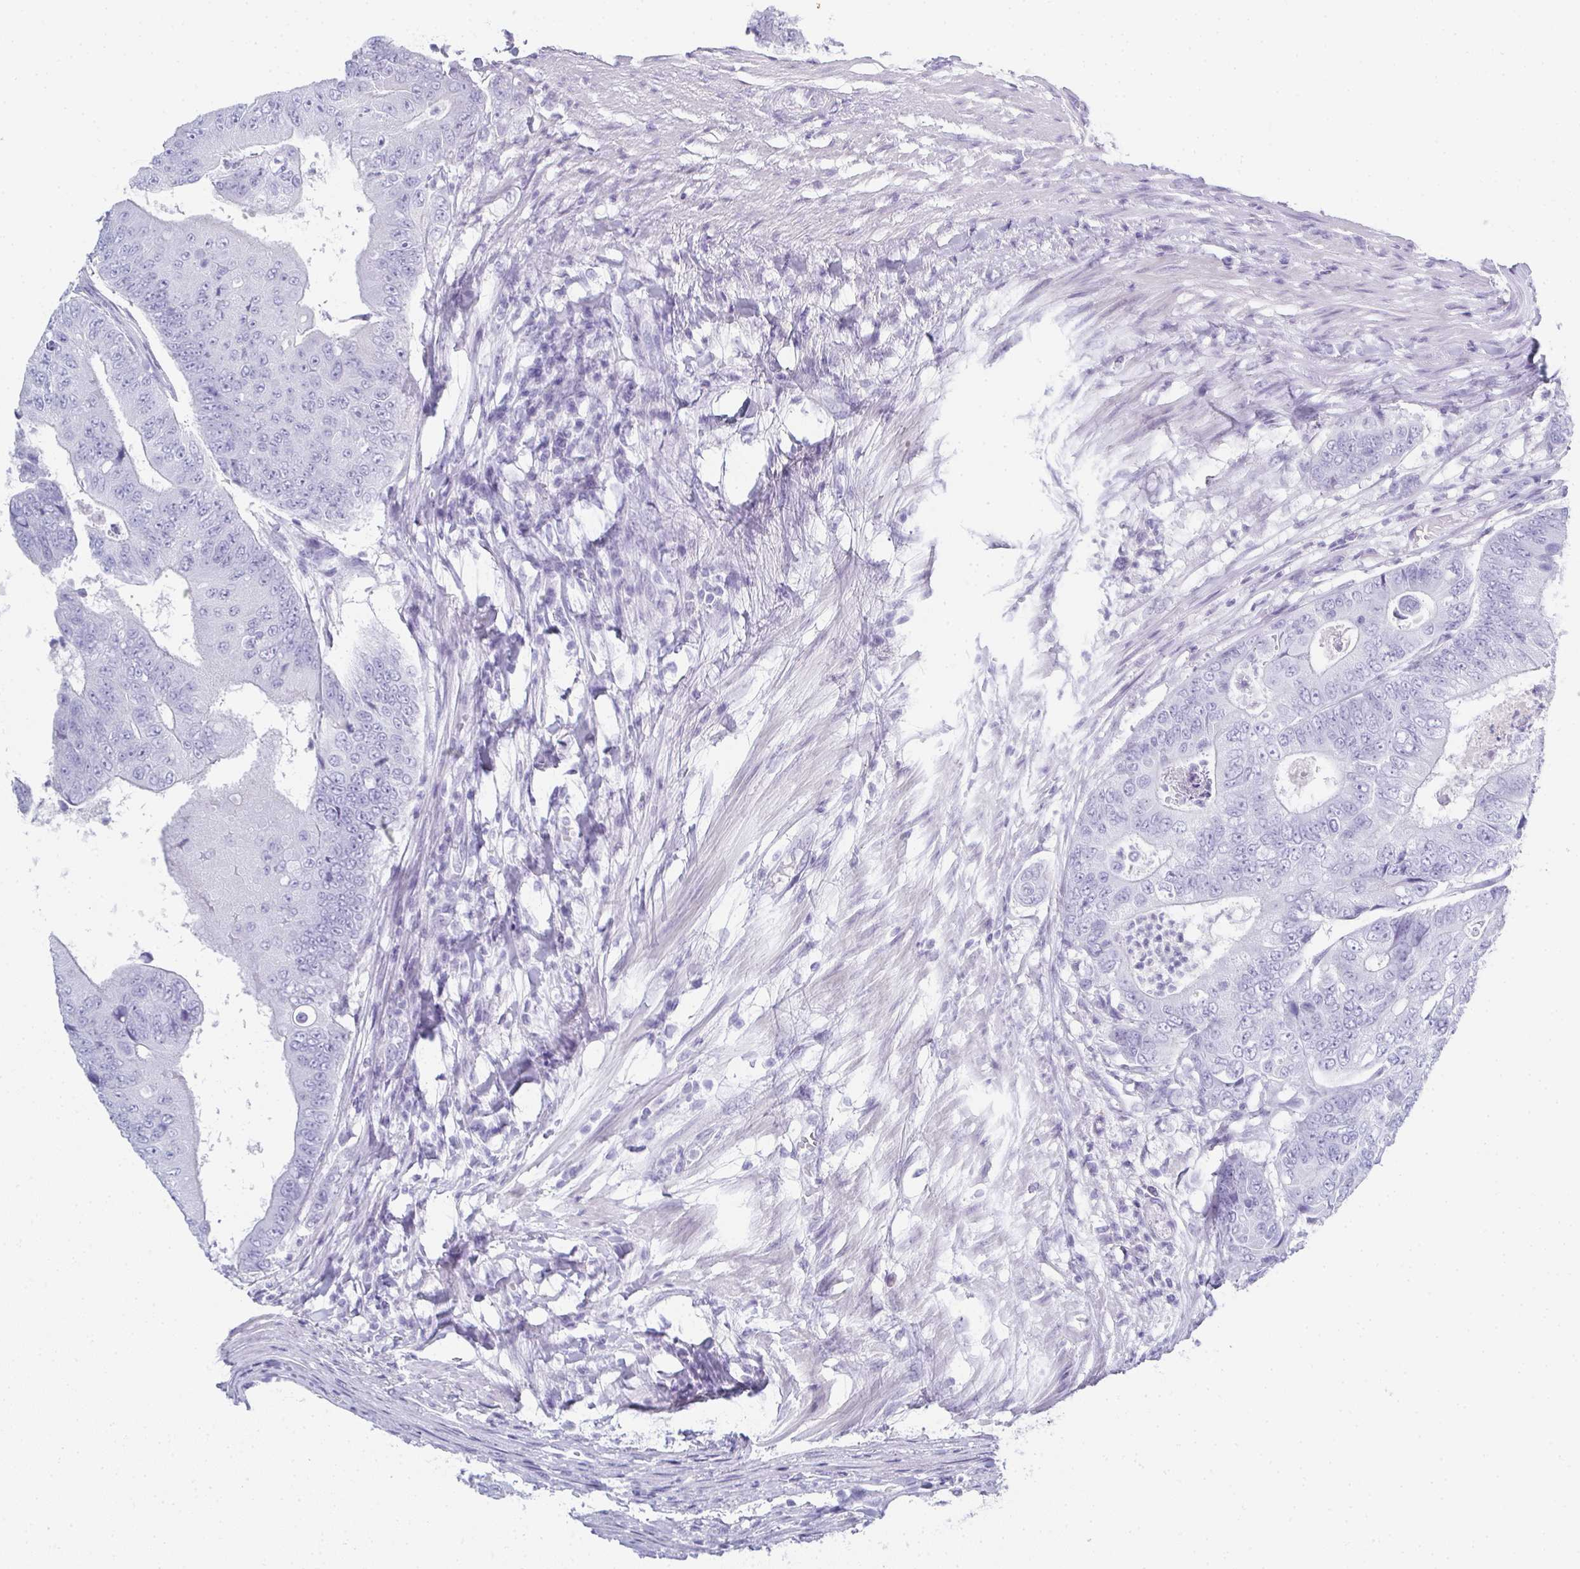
{"staining": {"intensity": "negative", "quantity": "none", "location": "none"}, "tissue": "colorectal cancer", "cell_type": "Tumor cells", "image_type": "cancer", "snomed": [{"axis": "morphology", "description": "Adenocarcinoma, NOS"}, {"axis": "topography", "description": "Colon"}], "caption": "DAB (3,3'-diaminobenzidine) immunohistochemical staining of human colorectal cancer shows no significant staining in tumor cells. (DAB (3,3'-diaminobenzidine) immunohistochemistry (IHC) with hematoxylin counter stain).", "gene": "SYCP1", "patient": {"sex": "female", "age": 48}}